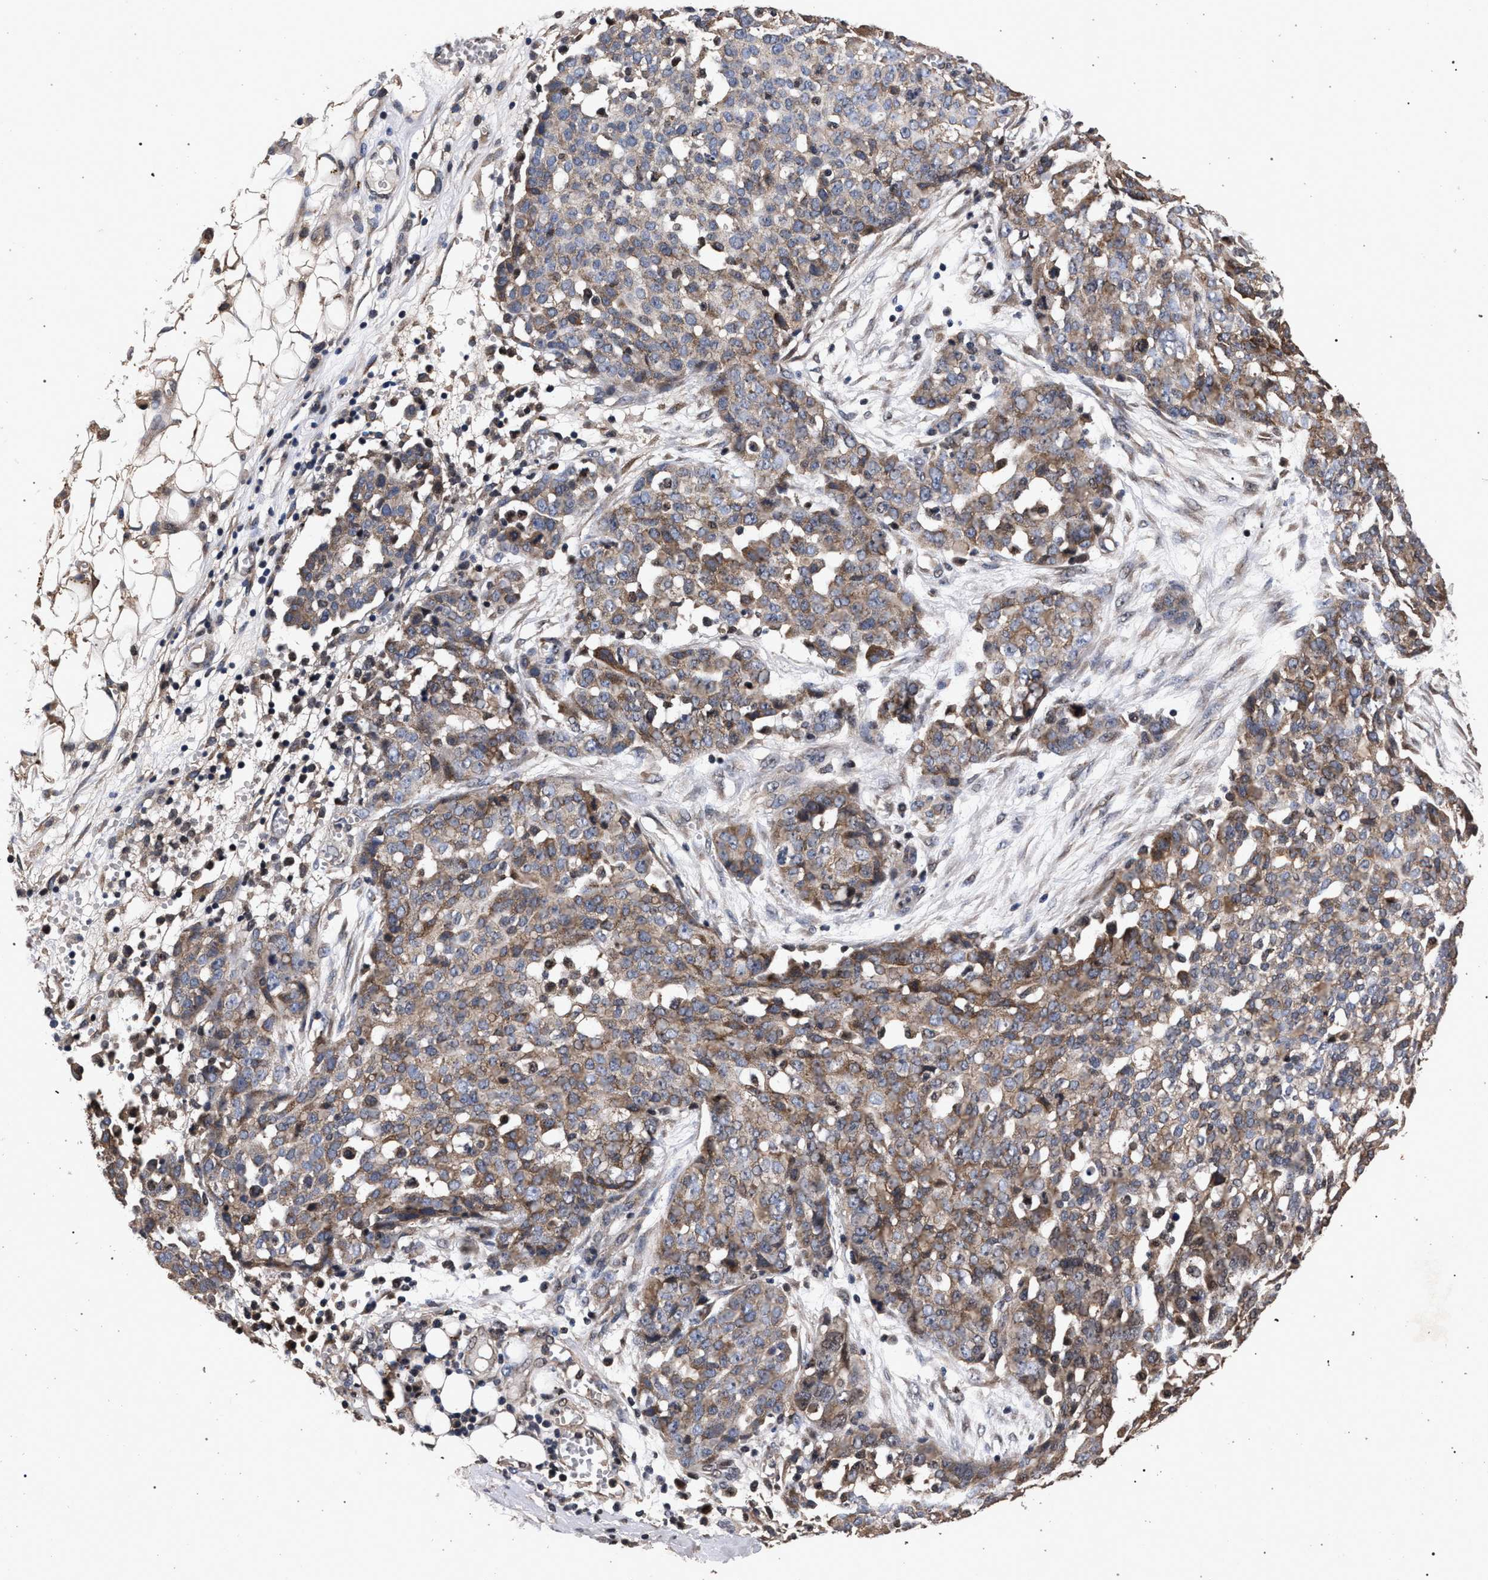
{"staining": {"intensity": "moderate", "quantity": ">75%", "location": "cytoplasmic/membranous"}, "tissue": "ovarian cancer", "cell_type": "Tumor cells", "image_type": "cancer", "snomed": [{"axis": "morphology", "description": "Cystadenocarcinoma, serous, NOS"}, {"axis": "topography", "description": "Soft tissue"}, {"axis": "topography", "description": "Ovary"}], "caption": "Ovarian cancer (serous cystadenocarcinoma) stained for a protein reveals moderate cytoplasmic/membranous positivity in tumor cells.", "gene": "ACOX1", "patient": {"sex": "female", "age": 57}}